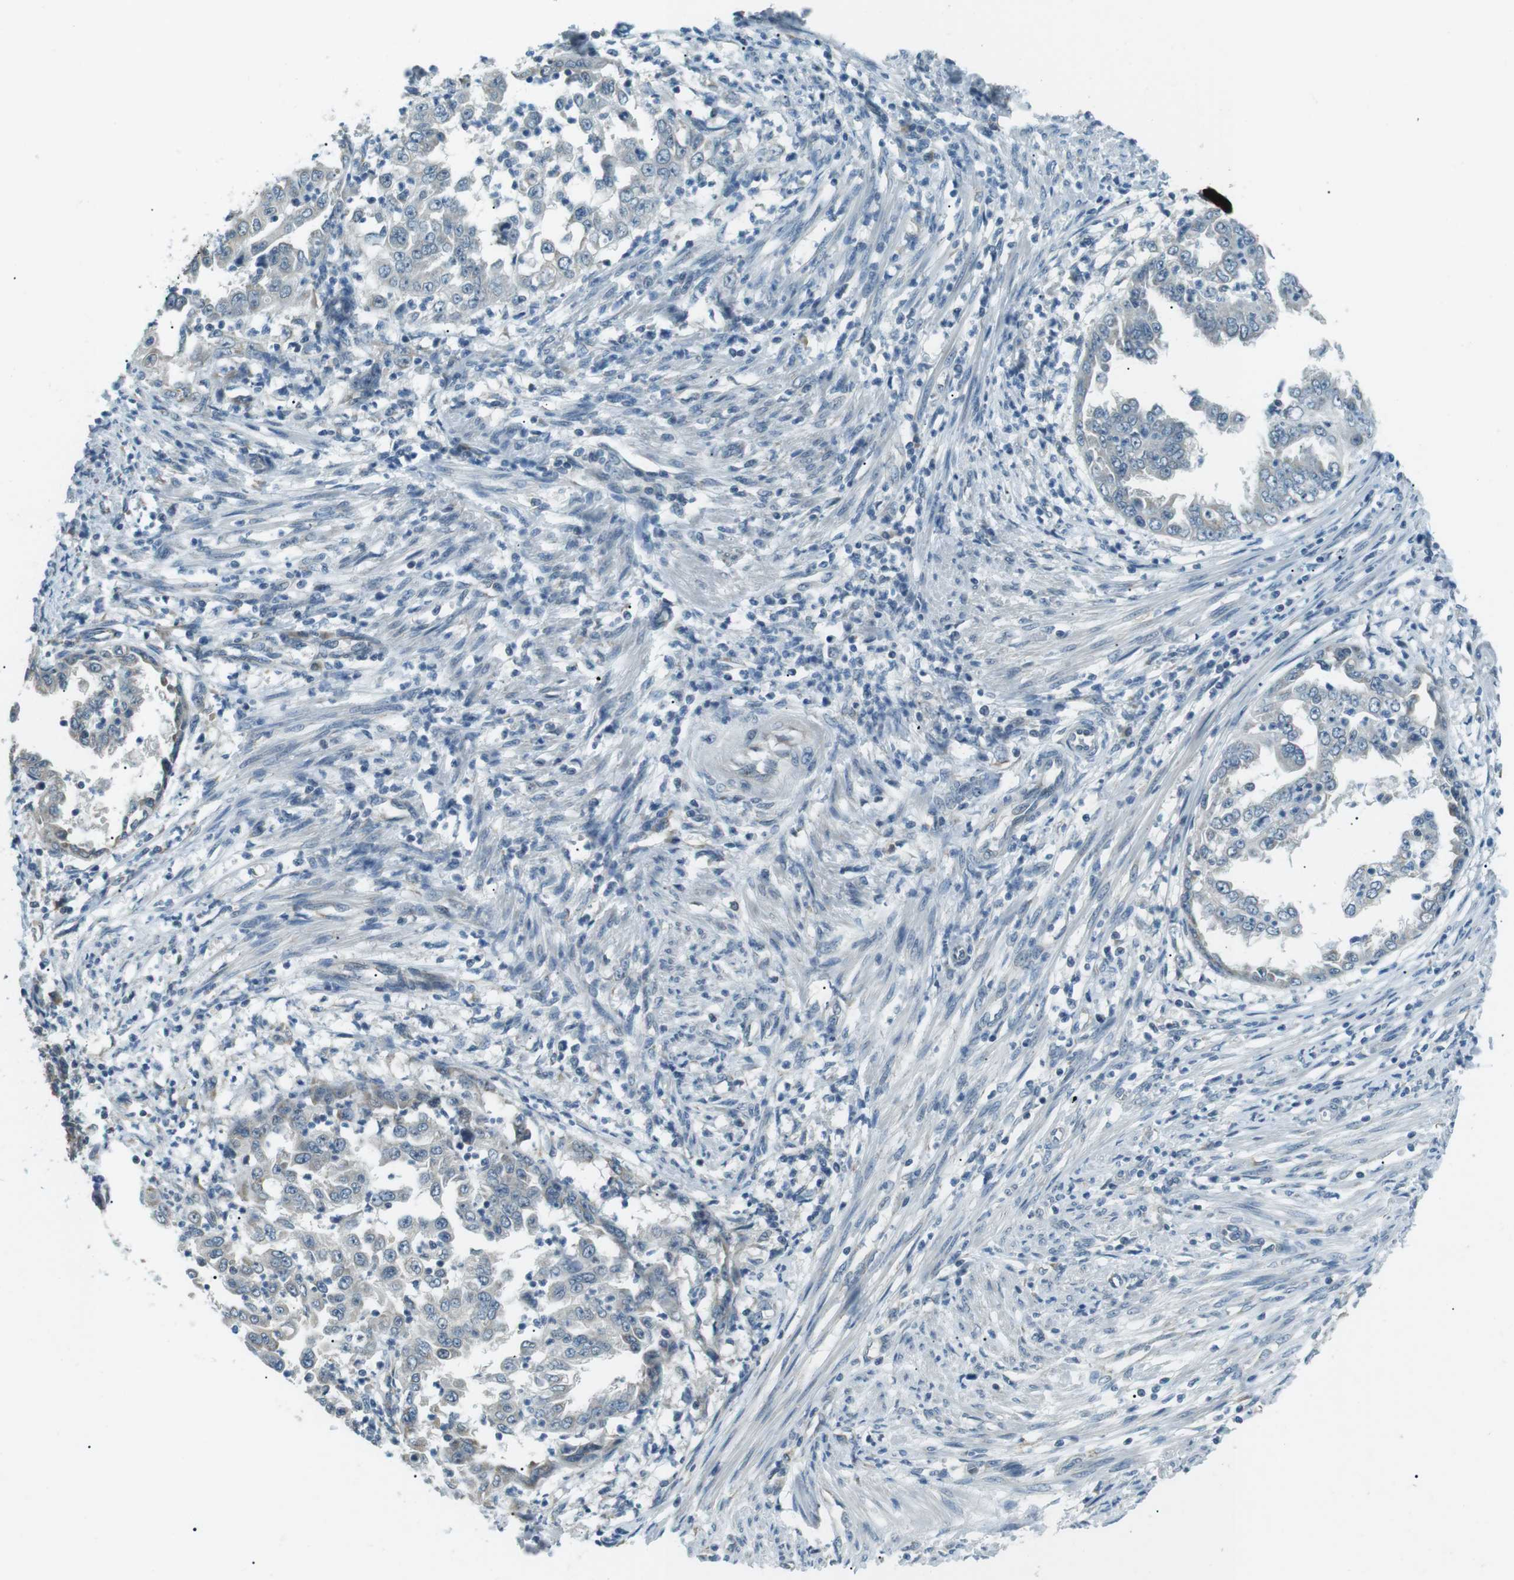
{"staining": {"intensity": "negative", "quantity": "none", "location": "none"}, "tissue": "endometrial cancer", "cell_type": "Tumor cells", "image_type": "cancer", "snomed": [{"axis": "morphology", "description": "Adenocarcinoma, NOS"}, {"axis": "topography", "description": "Endometrium"}], "caption": "Endometrial adenocarcinoma stained for a protein using immunohistochemistry (IHC) shows no staining tumor cells.", "gene": "SERPINB2", "patient": {"sex": "female", "age": 85}}